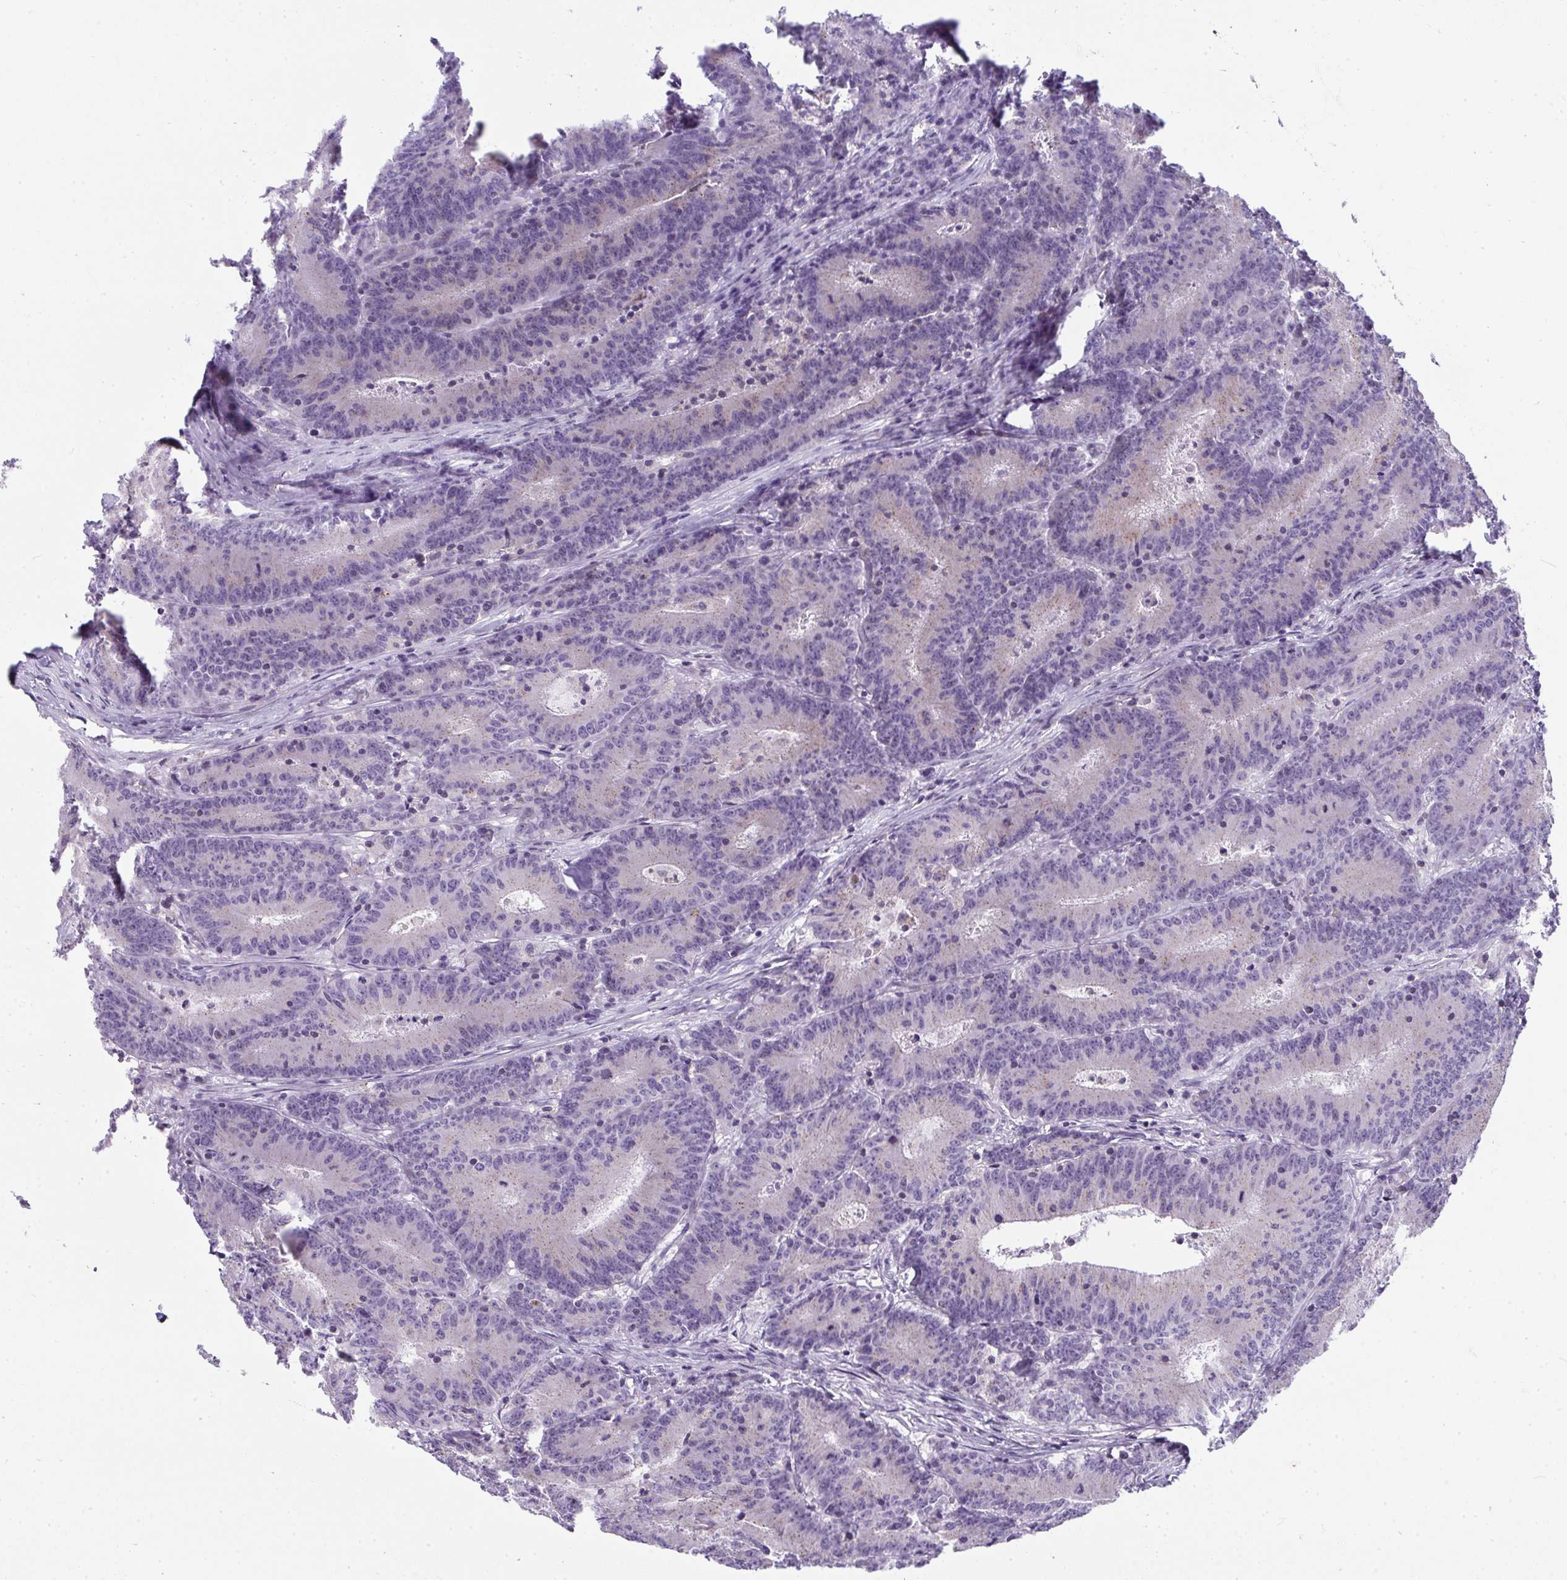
{"staining": {"intensity": "negative", "quantity": "none", "location": "none"}, "tissue": "colorectal cancer", "cell_type": "Tumor cells", "image_type": "cancer", "snomed": [{"axis": "morphology", "description": "Adenocarcinoma, NOS"}, {"axis": "topography", "description": "Colon"}], "caption": "Photomicrograph shows no significant protein expression in tumor cells of adenocarcinoma (colorectal).", "gene": "VPS4B", "patient": {"sex": "female", "age": 78}}